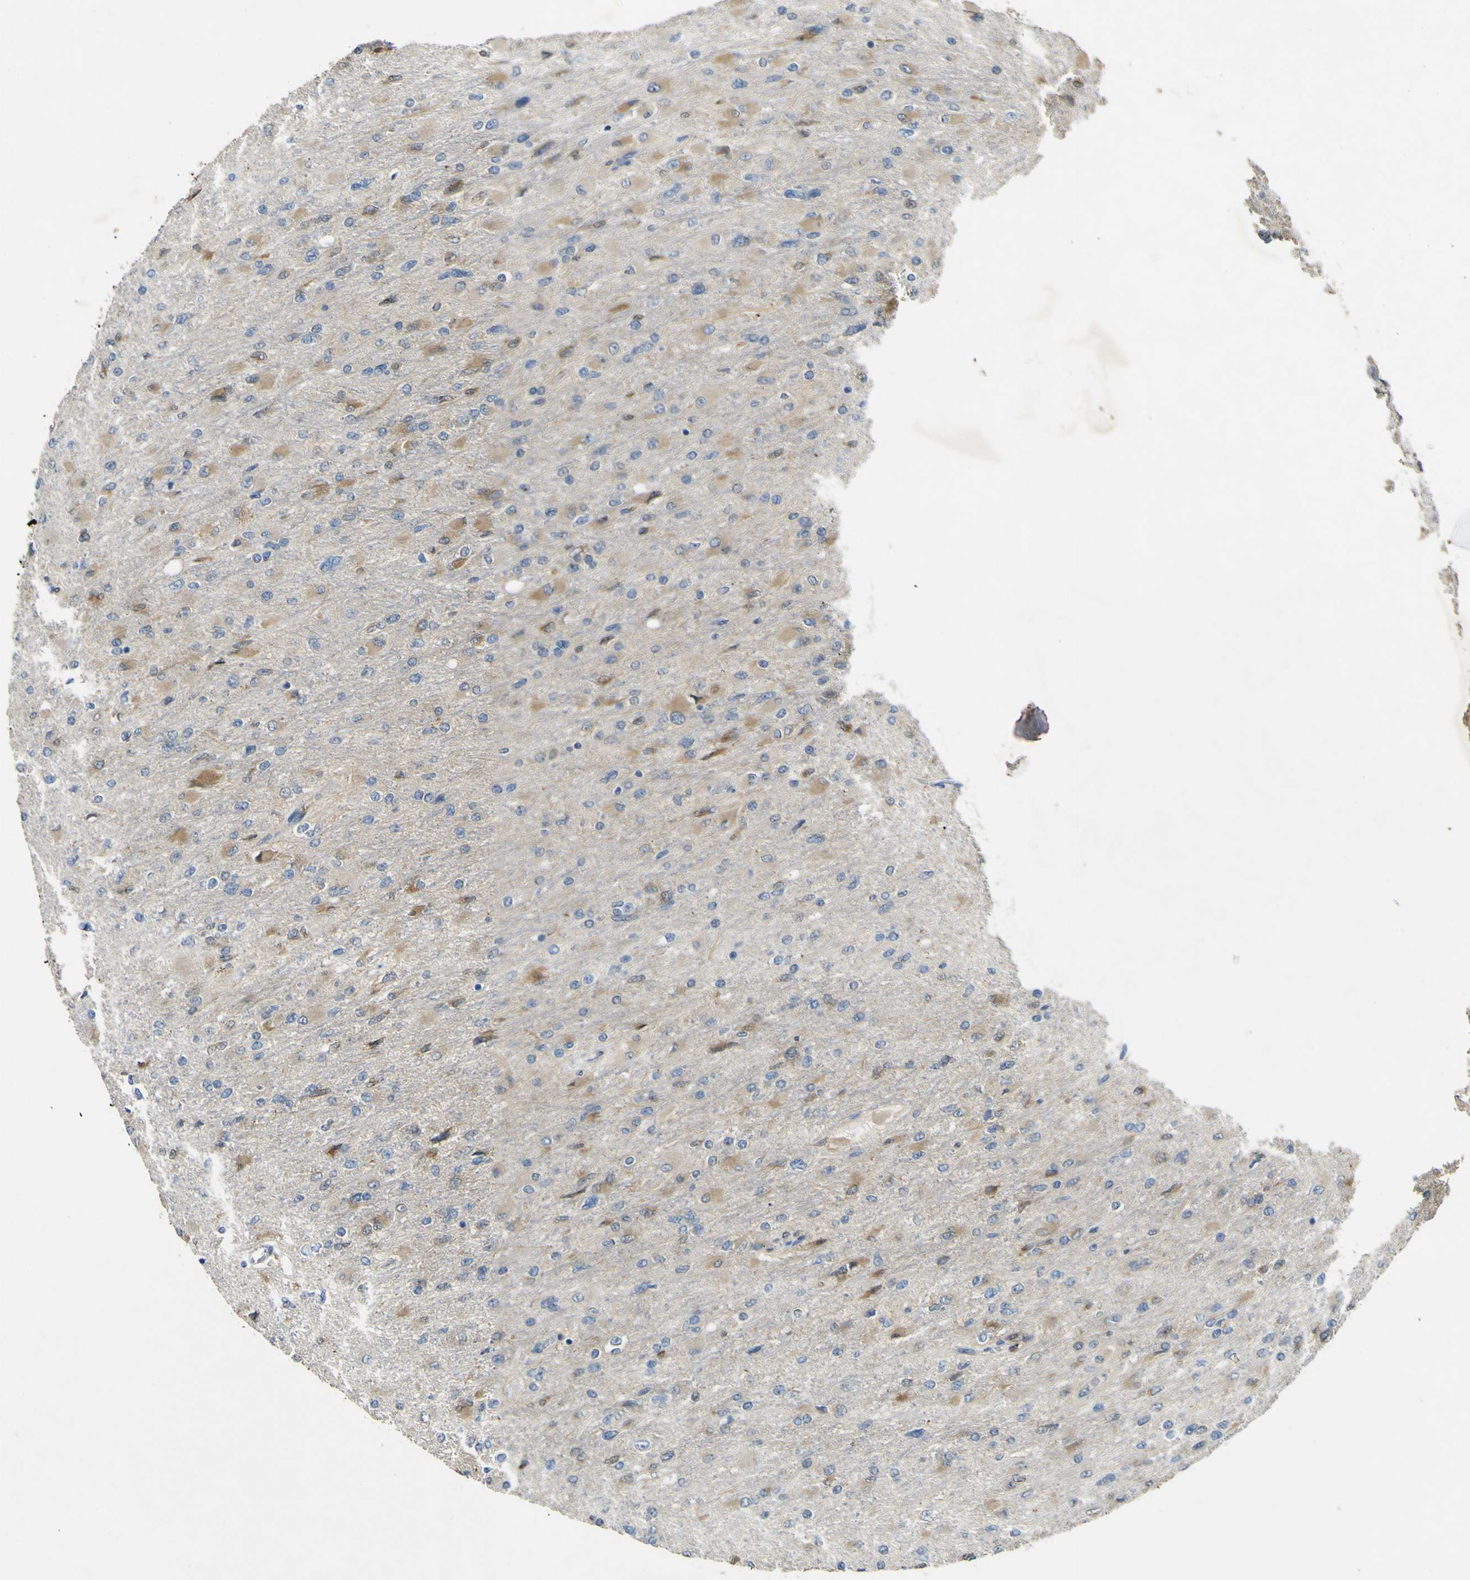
{"staining": {"intensity": "moderate", "quantity": "25%-75%", "location": "cytoplasmic/membranous"}, "tissue": "glioma", "cell_type": "Tumor cells", "image_type": "cancer", "snomed": [{"axis": "morphology", "description": "Glioma, malignant, High grade"}, {"axis": "topography", "description": "Cerebral cortex"}], "caption": "This image exhibits IHC staining of glioma, with medium moderate cytoplasmic/membranous expression in approximately 25%-75% of tumor cells.", "gene": "LDLR", "patient": {"sex": "female", "age": 36}}